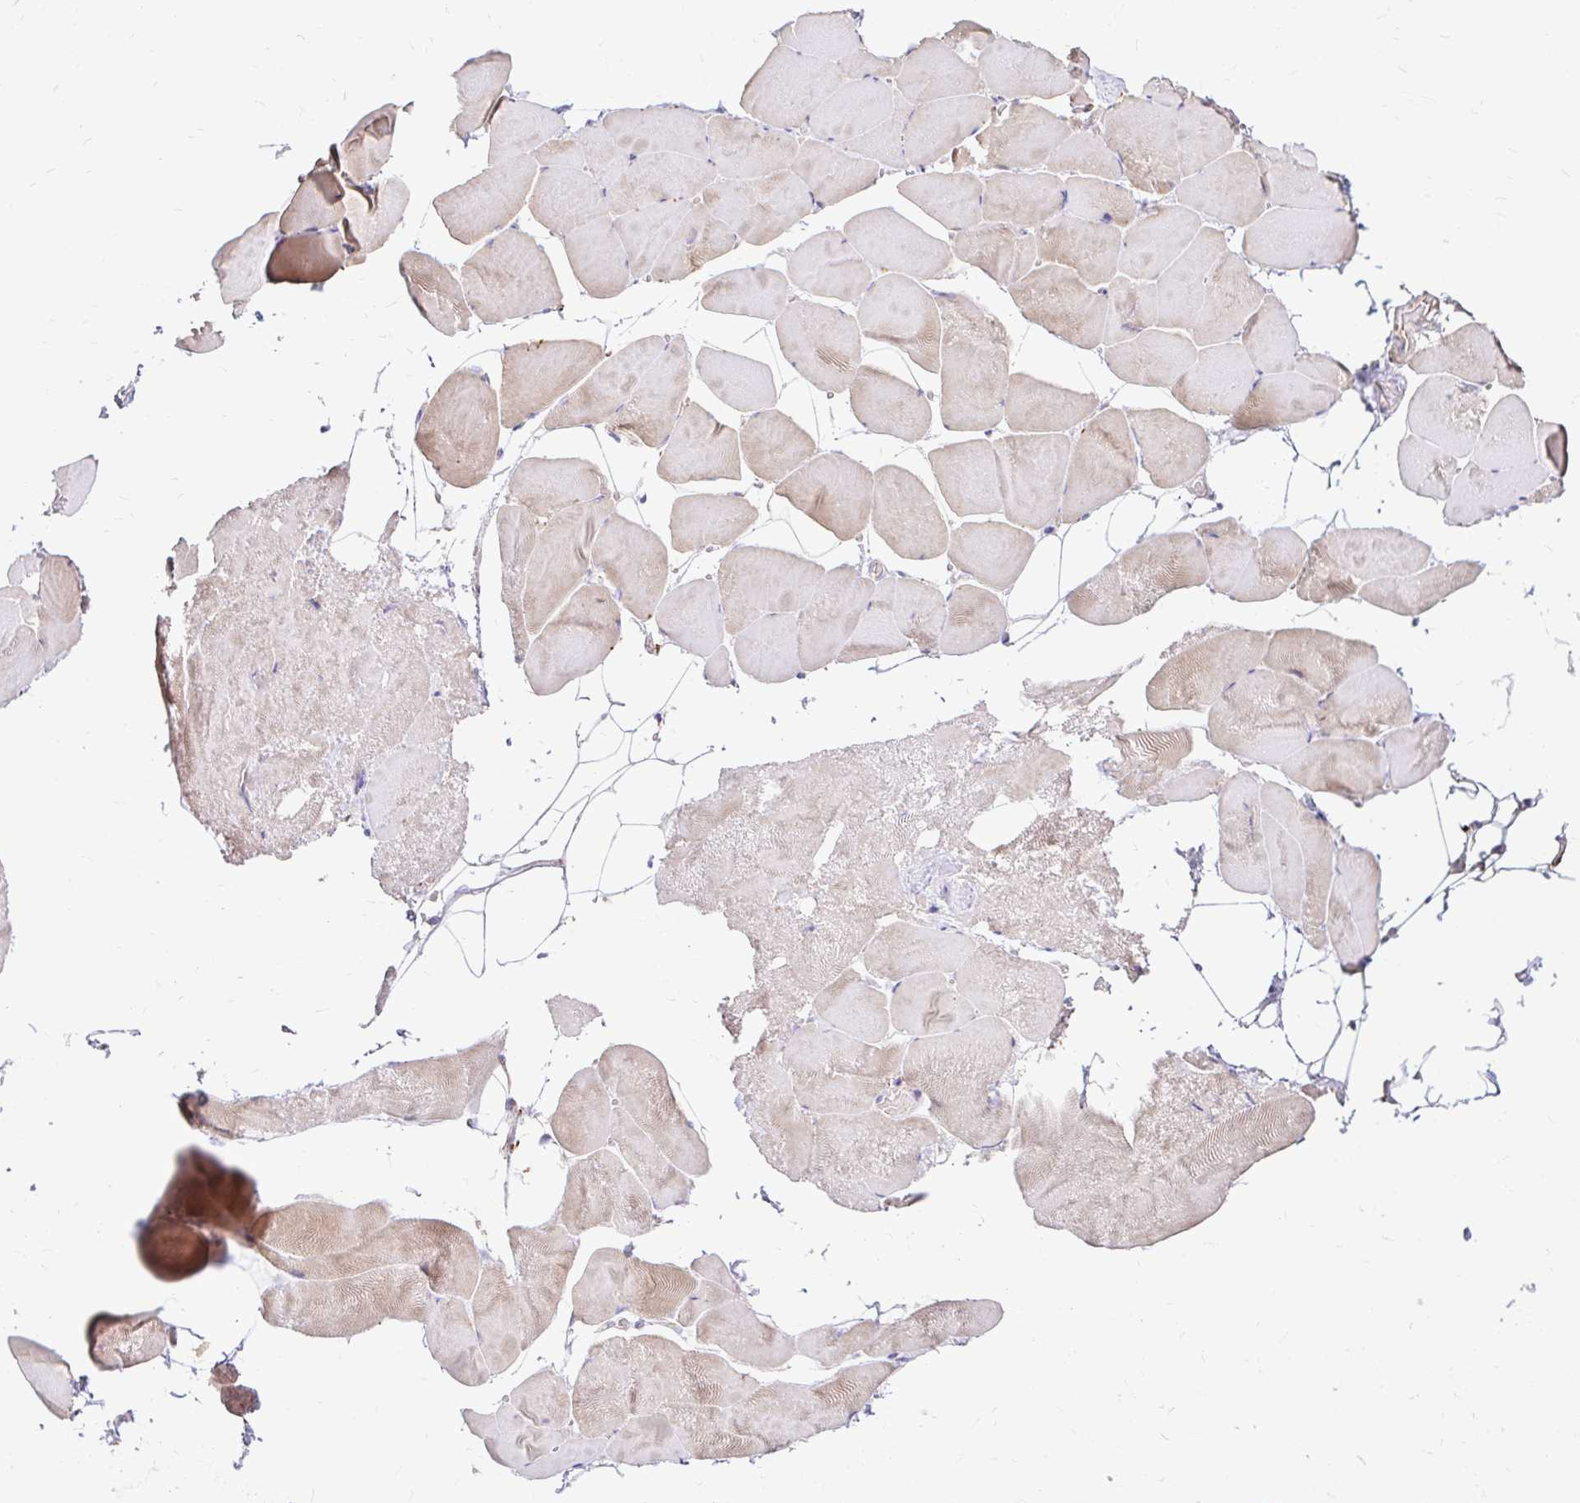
{"staining": {"intensity": "weak", "quantity": "25%-75%", "location": "cytoplasmic/membranous"}, "tissue": "skeletal muscle", "cell_type": "Myocytes", "image_type": "normal", "snomed": [{"axis": "morphology", "description": "Normal tissue, NOS"}, {"axis": "topography", "description": "Skeletal muscle"}], "caption": "Immunohistochemical staining of benign human skeletal muscle reveals 25%-75% levels of weak cytoplasmic/membranous protein expression in approximately 25%-75% of myocytes.", "gene": "FUCA1", "patient": {"sex": "female", "age": 64}}